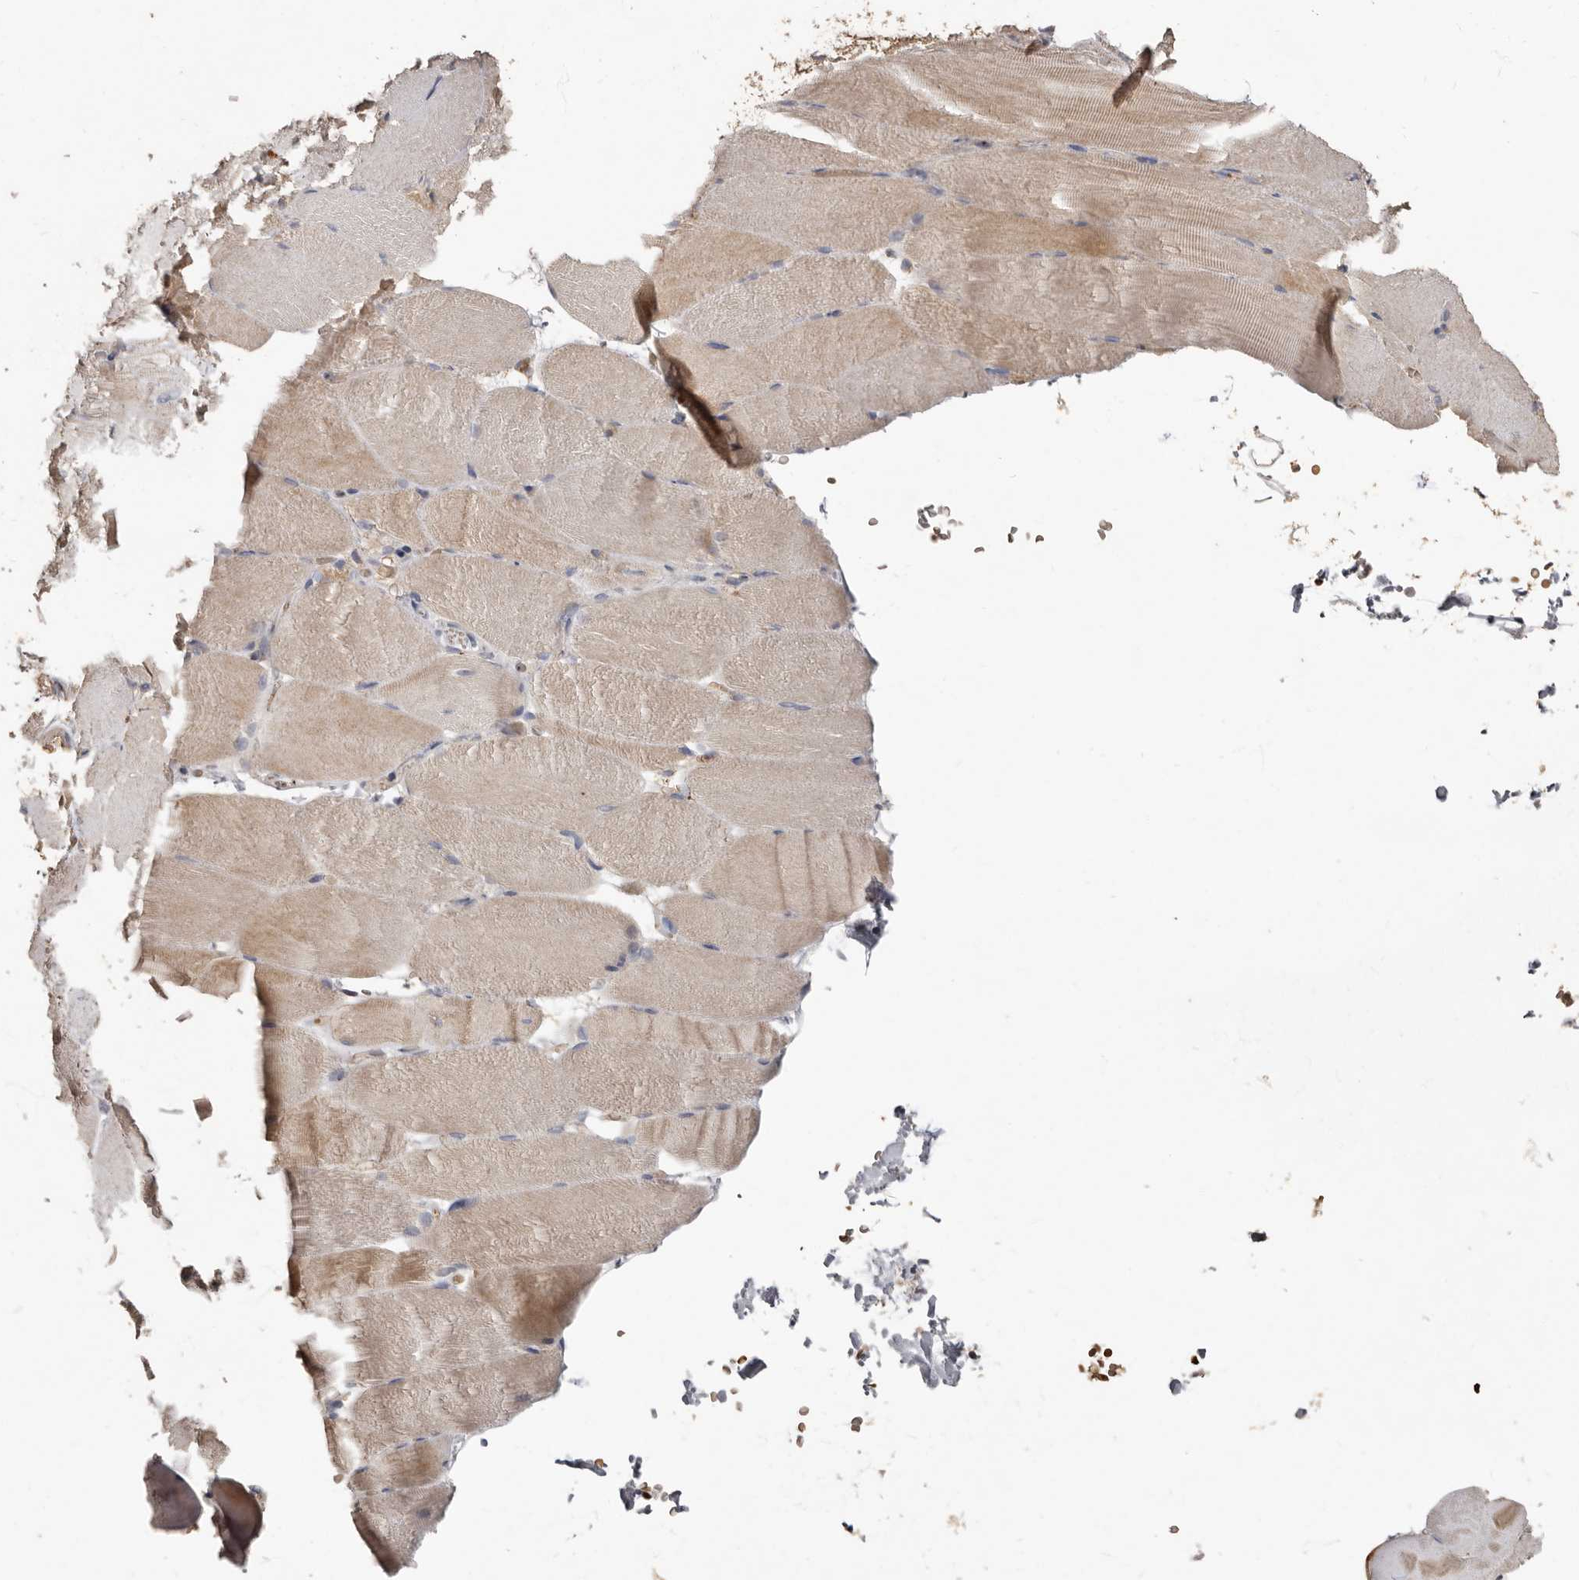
{"staining": {"intensity": "weak", "quantity": "<25%", "location": "cytoplasmic/membranous"}, "tissue": "skeletal muscle", "cell_type": "Myocytes", "image_type": "normal", "snomed": [{"axis": "morphology", "description": "Normal tissue, NOS"}, {"axis": "topography", "description": "Skeletal muscle"}, {"axis": "topography", "description": "Parathyroid gland"}], "caption": "Skeletal muscle stained for a protein using immunohistochemistry (IHC) exhibits no expression myocytes.", "gene": "KIF26B", "patient": {"sex": "female", "age": 37}}